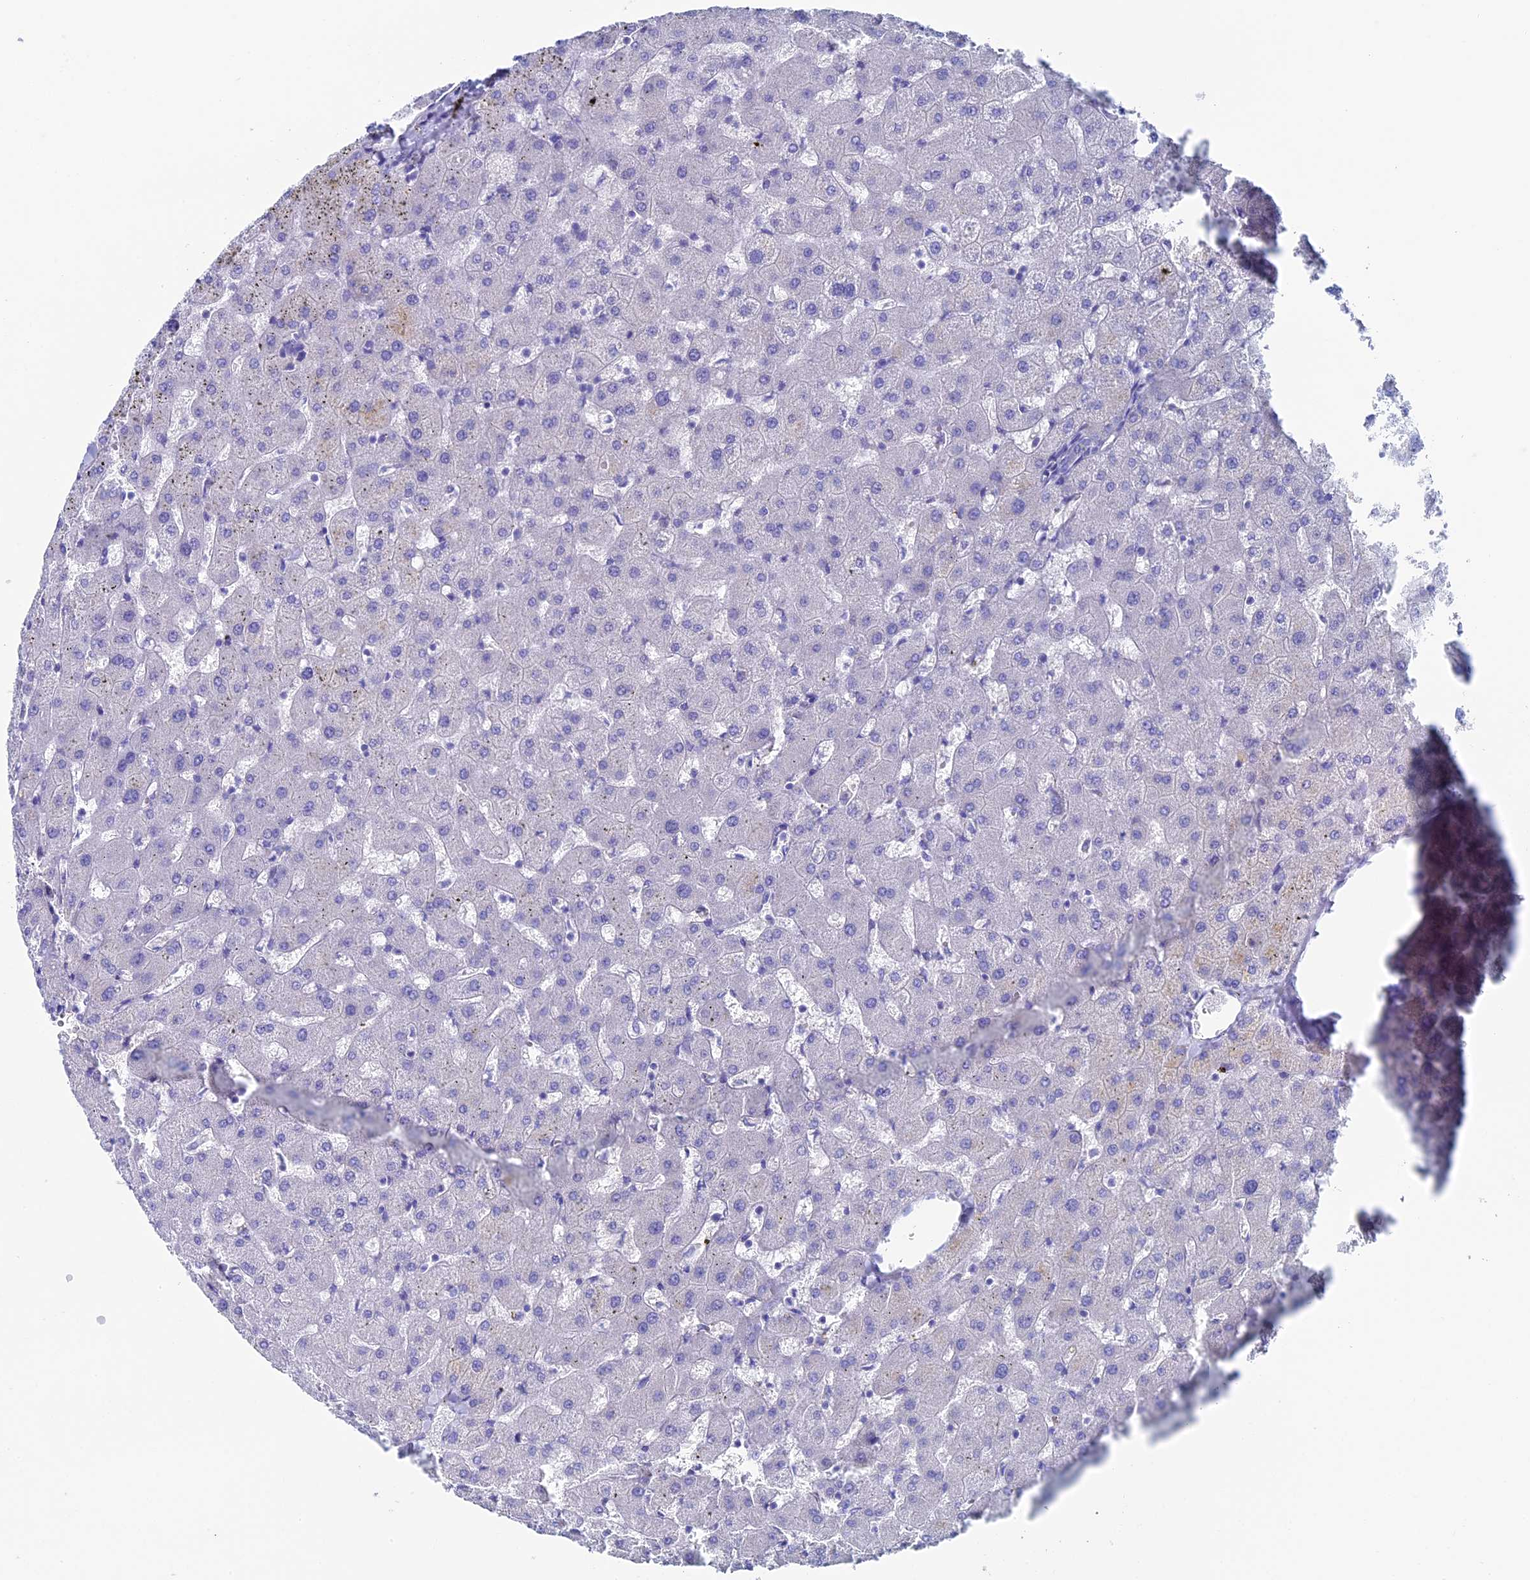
{"staining": {"intensity": "negative", "quantity": "none", "location": "none"}, "tissue": "liver", "cell_type": "Cholangiocytes", "image_type": "normal", "snomed": [{"axis": "morphology", "description": "Normal tissue, NOS"}, {"axis": "topography", "description": "Liver"}], "caption": "Protein analysis of unremarkable liver shows no significant expression in cholangiocytes.", "gene": "UNC119", "patient": {"sex": "female", "age": 63}}